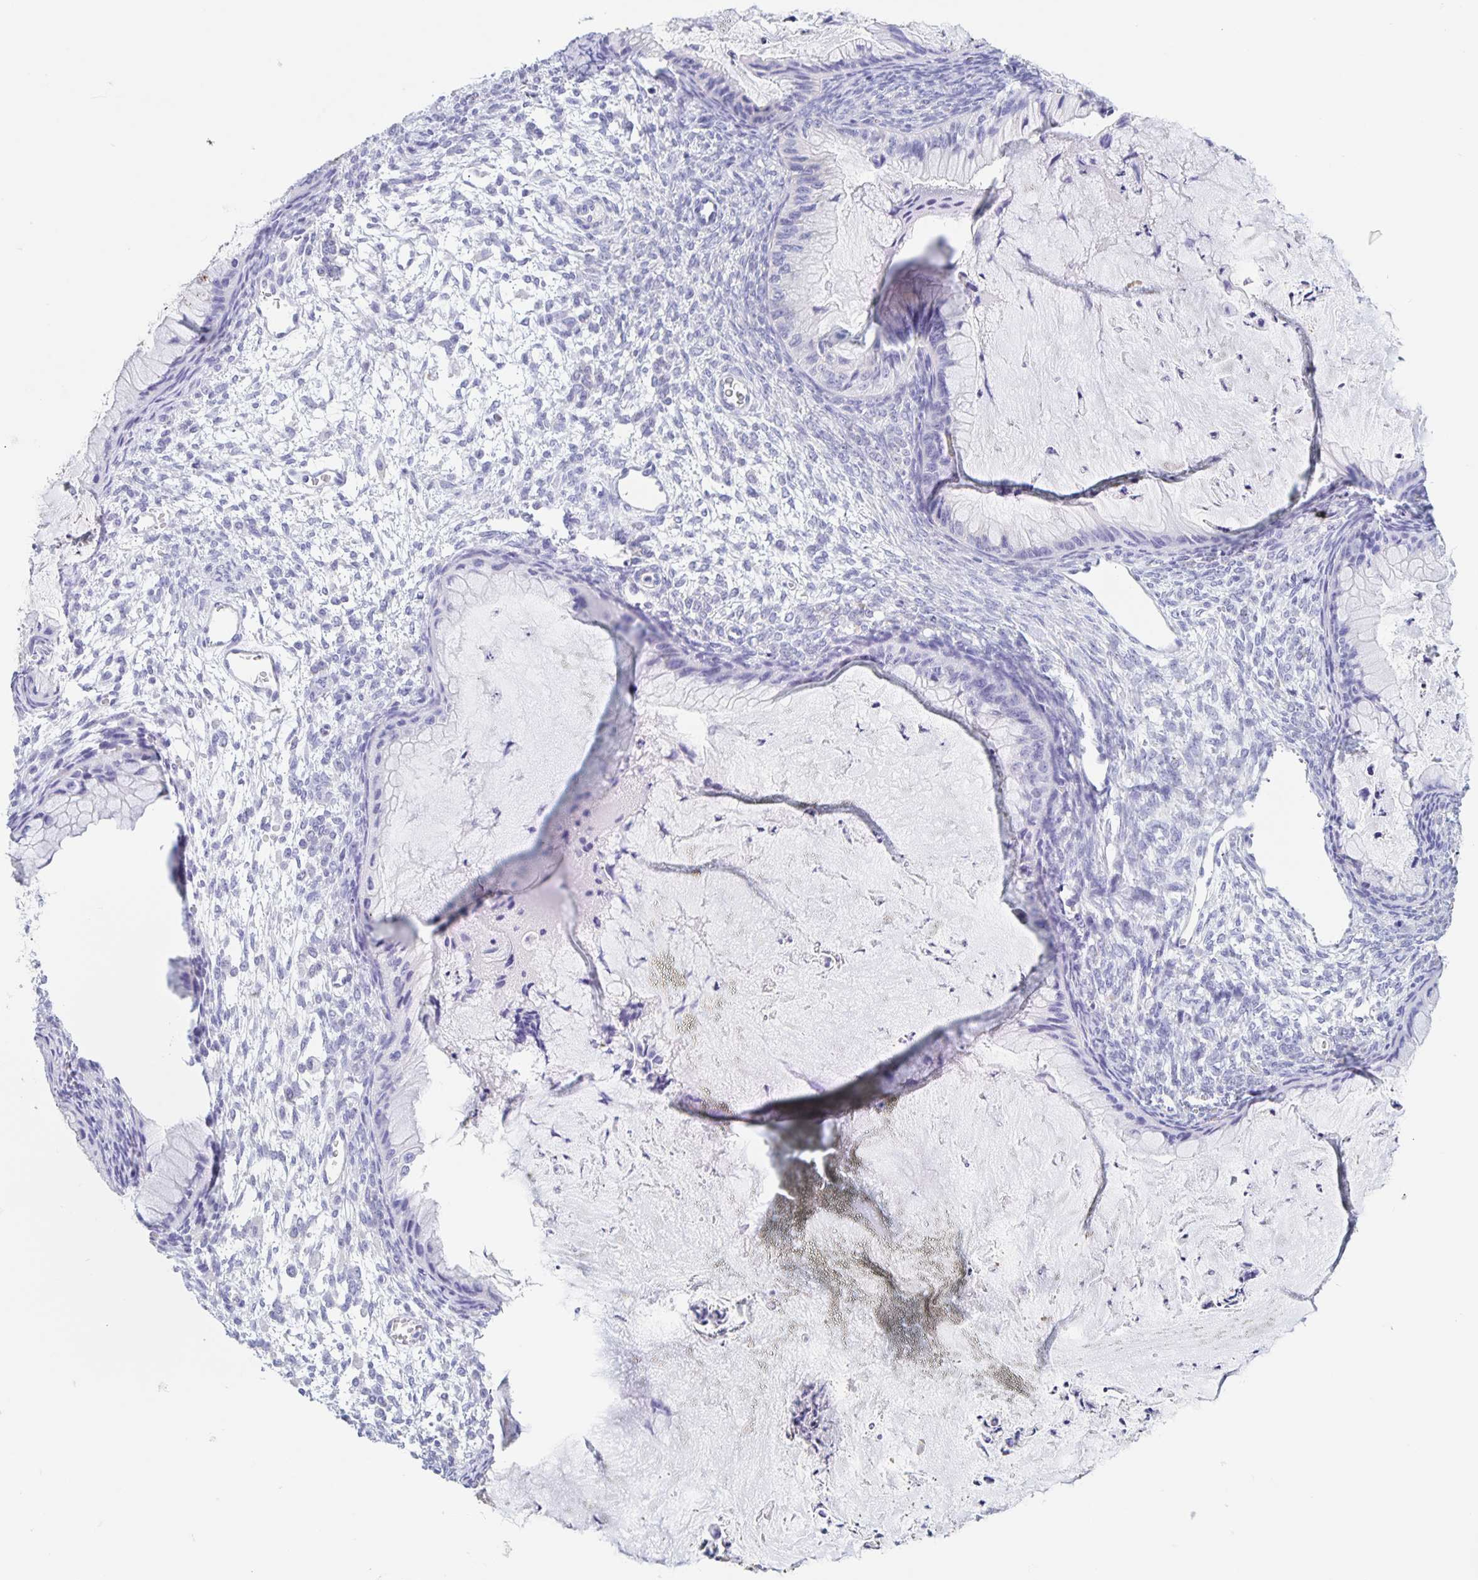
{"staining": {"intensity": "negative", "quantity": "none", "location": "none"}, "tissue": "ovarian cancer", "cell_type": "Tumor cells", "image_type": "cancer", "snomed": [{"axis": "morphology", "description": "Cystadenocarcinoma, mucinous, NOS"}, {"axis": "topography", "description": "Ovary"}], "caption": "Ovarian cancer (mucinous cystadenocarcinoma) was stained to show a protein in brown. There is no significant expression in tumor cells.", "gene": "DMBT1", "patient": {"sex": "female", "age": 72}}